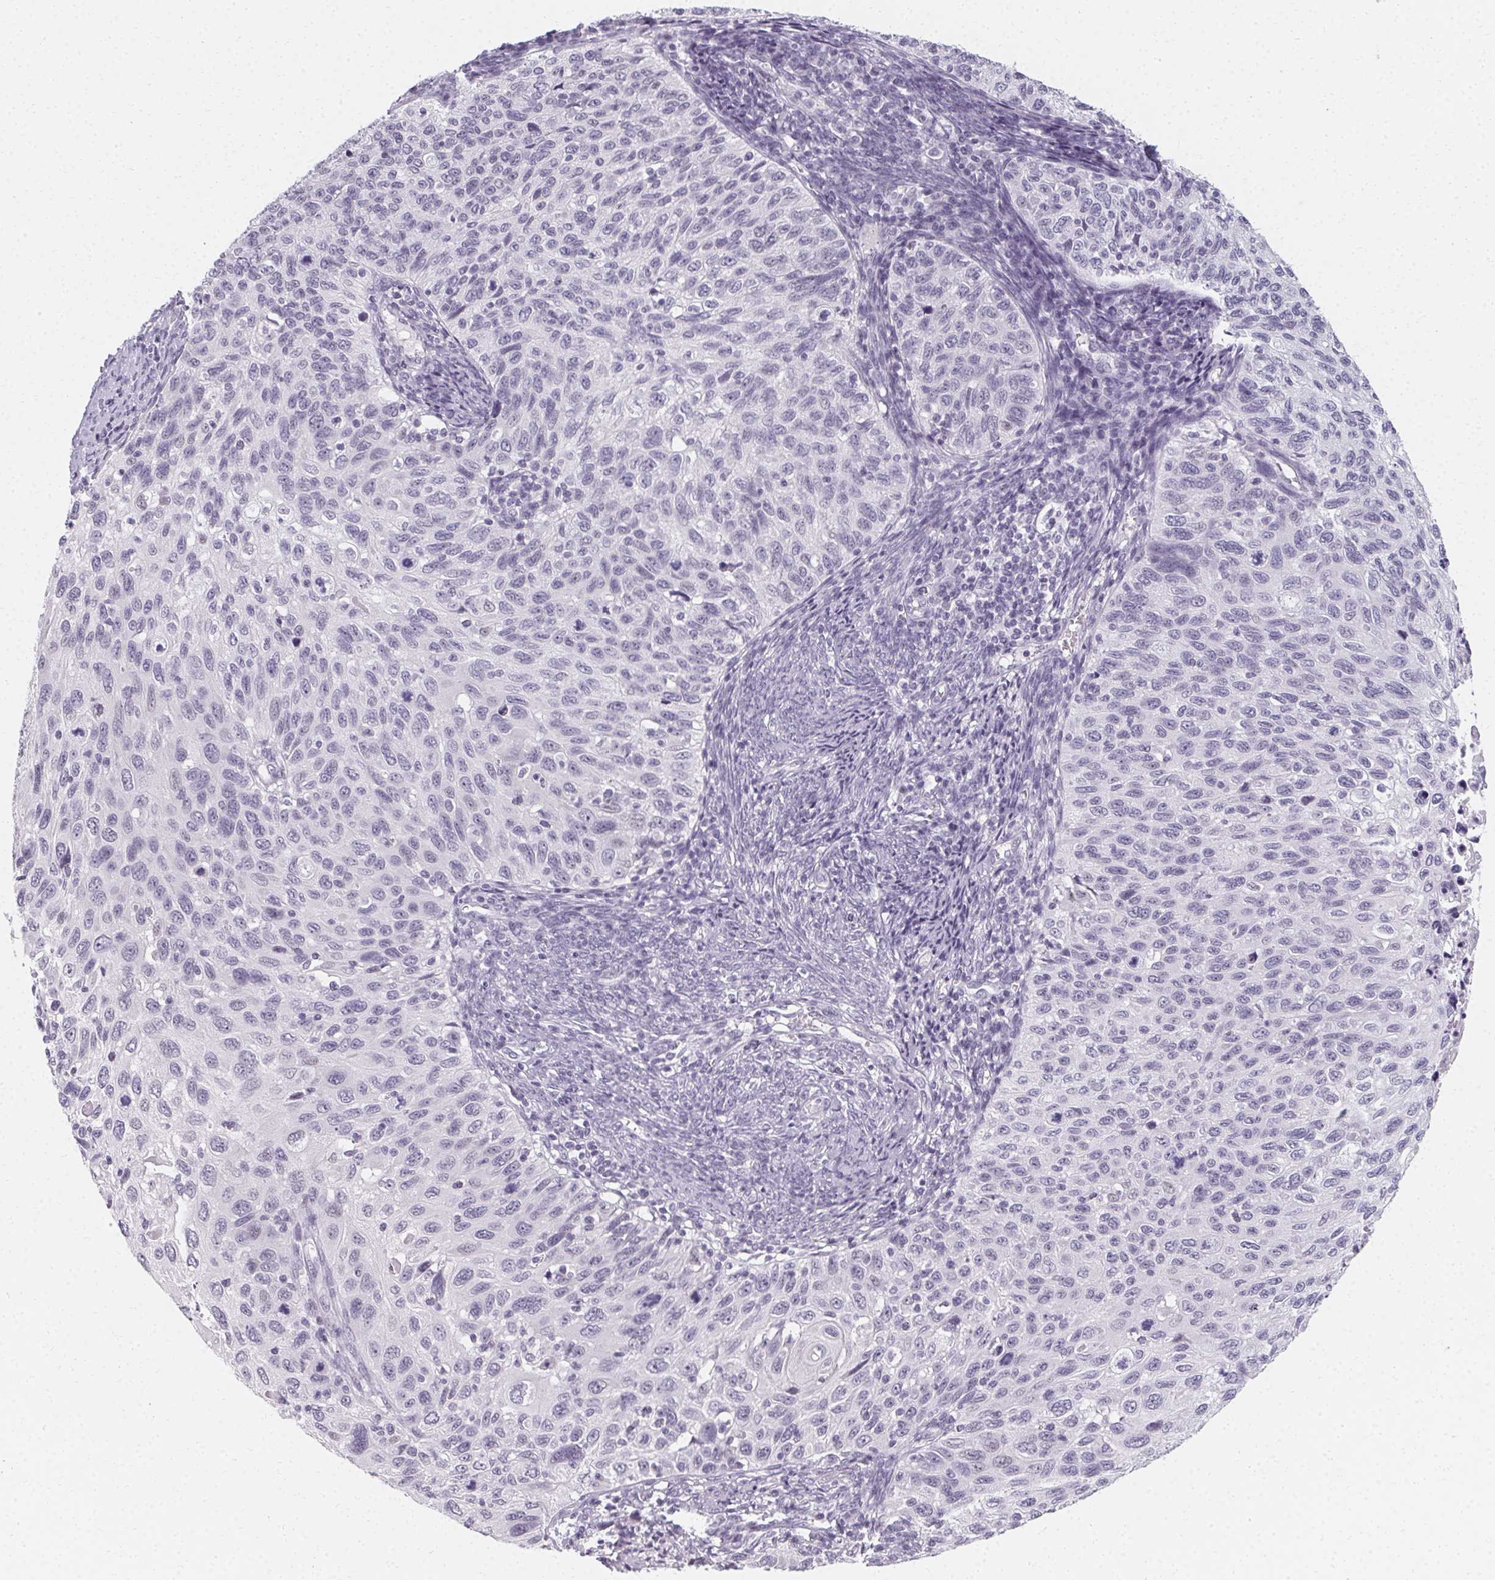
{"staining": {"intensity": "negative", "quantity": "none", "location": "none"}, "tissue": "cervical cancer", "cell_type": "Tumor cells", "image_type": "cancer", "snomed": [{"axis": "morphology", "description": "Squamous cell carcinoma, NOS"}, {"axis": "topography", "description": "Cervix"}], "caption": "Cervical cancer stained for a protein using IHC reveals no positivity tumor cells.", "gene": "SYNPR", "patient": {"sex": "female", "age": 70}}